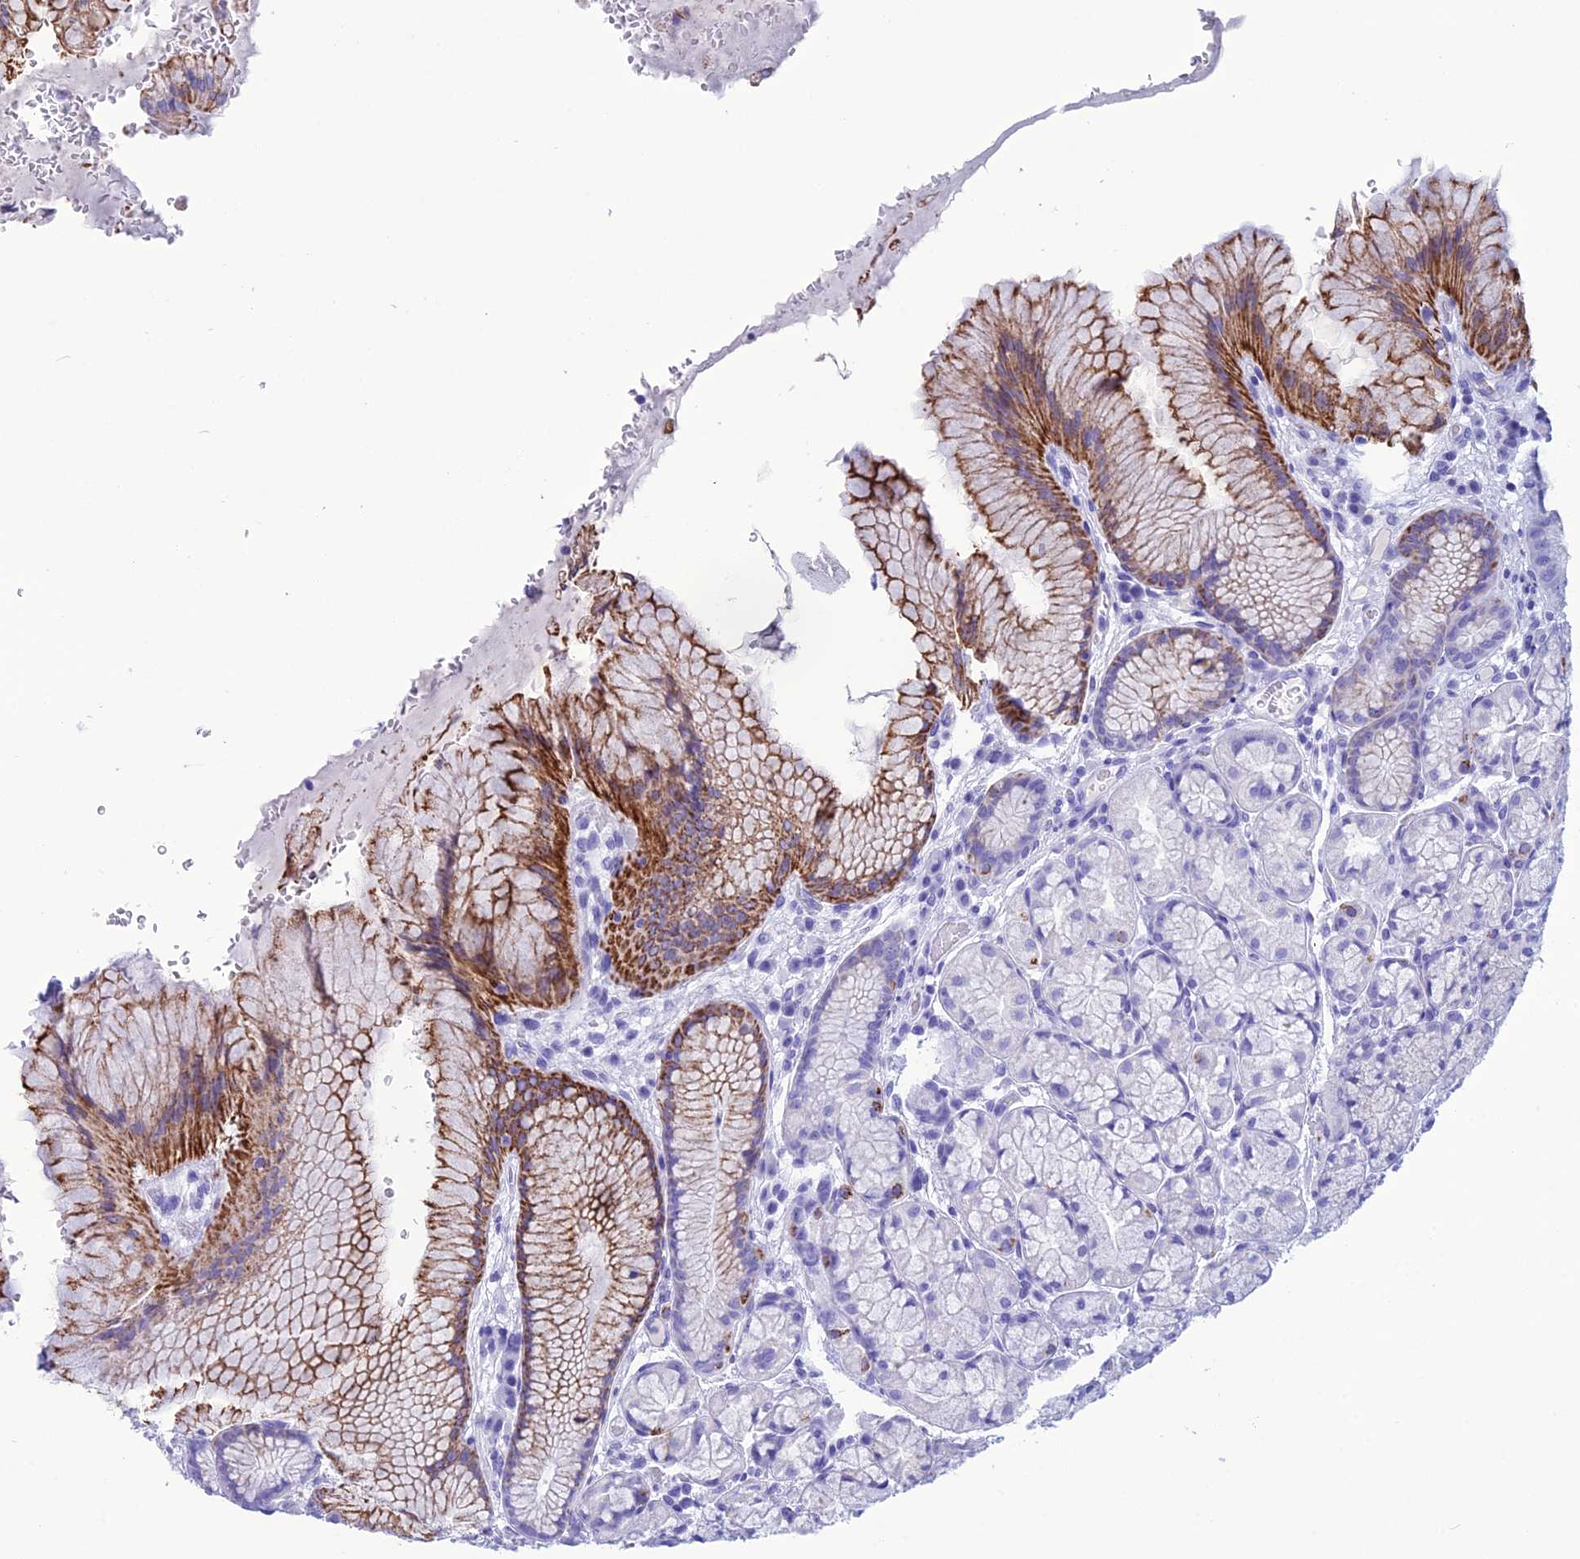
{"staining": {"intensity": "moderate", "quantity": "<25%", "location": "cytoplasmic/membranous"}, "tissue": "stomach", "cell_type": "Glandular cells", "image_type": "normal", "snomed": [{"axis": "morphology", "description": "Normal tissue, NOS"}, {"axis": "topography", "description": "Stomach"}], "caption": "The image displays a brown stain indicating the presence of a protein in the cytoplasmic/membranous of glandular cells in stomach. Immunohistochemistry stains the protein of interest in brown and the nuclei are stained blue.", "gene": "TRAM1L1", "patient": {"sex": "male", "age": 63}}